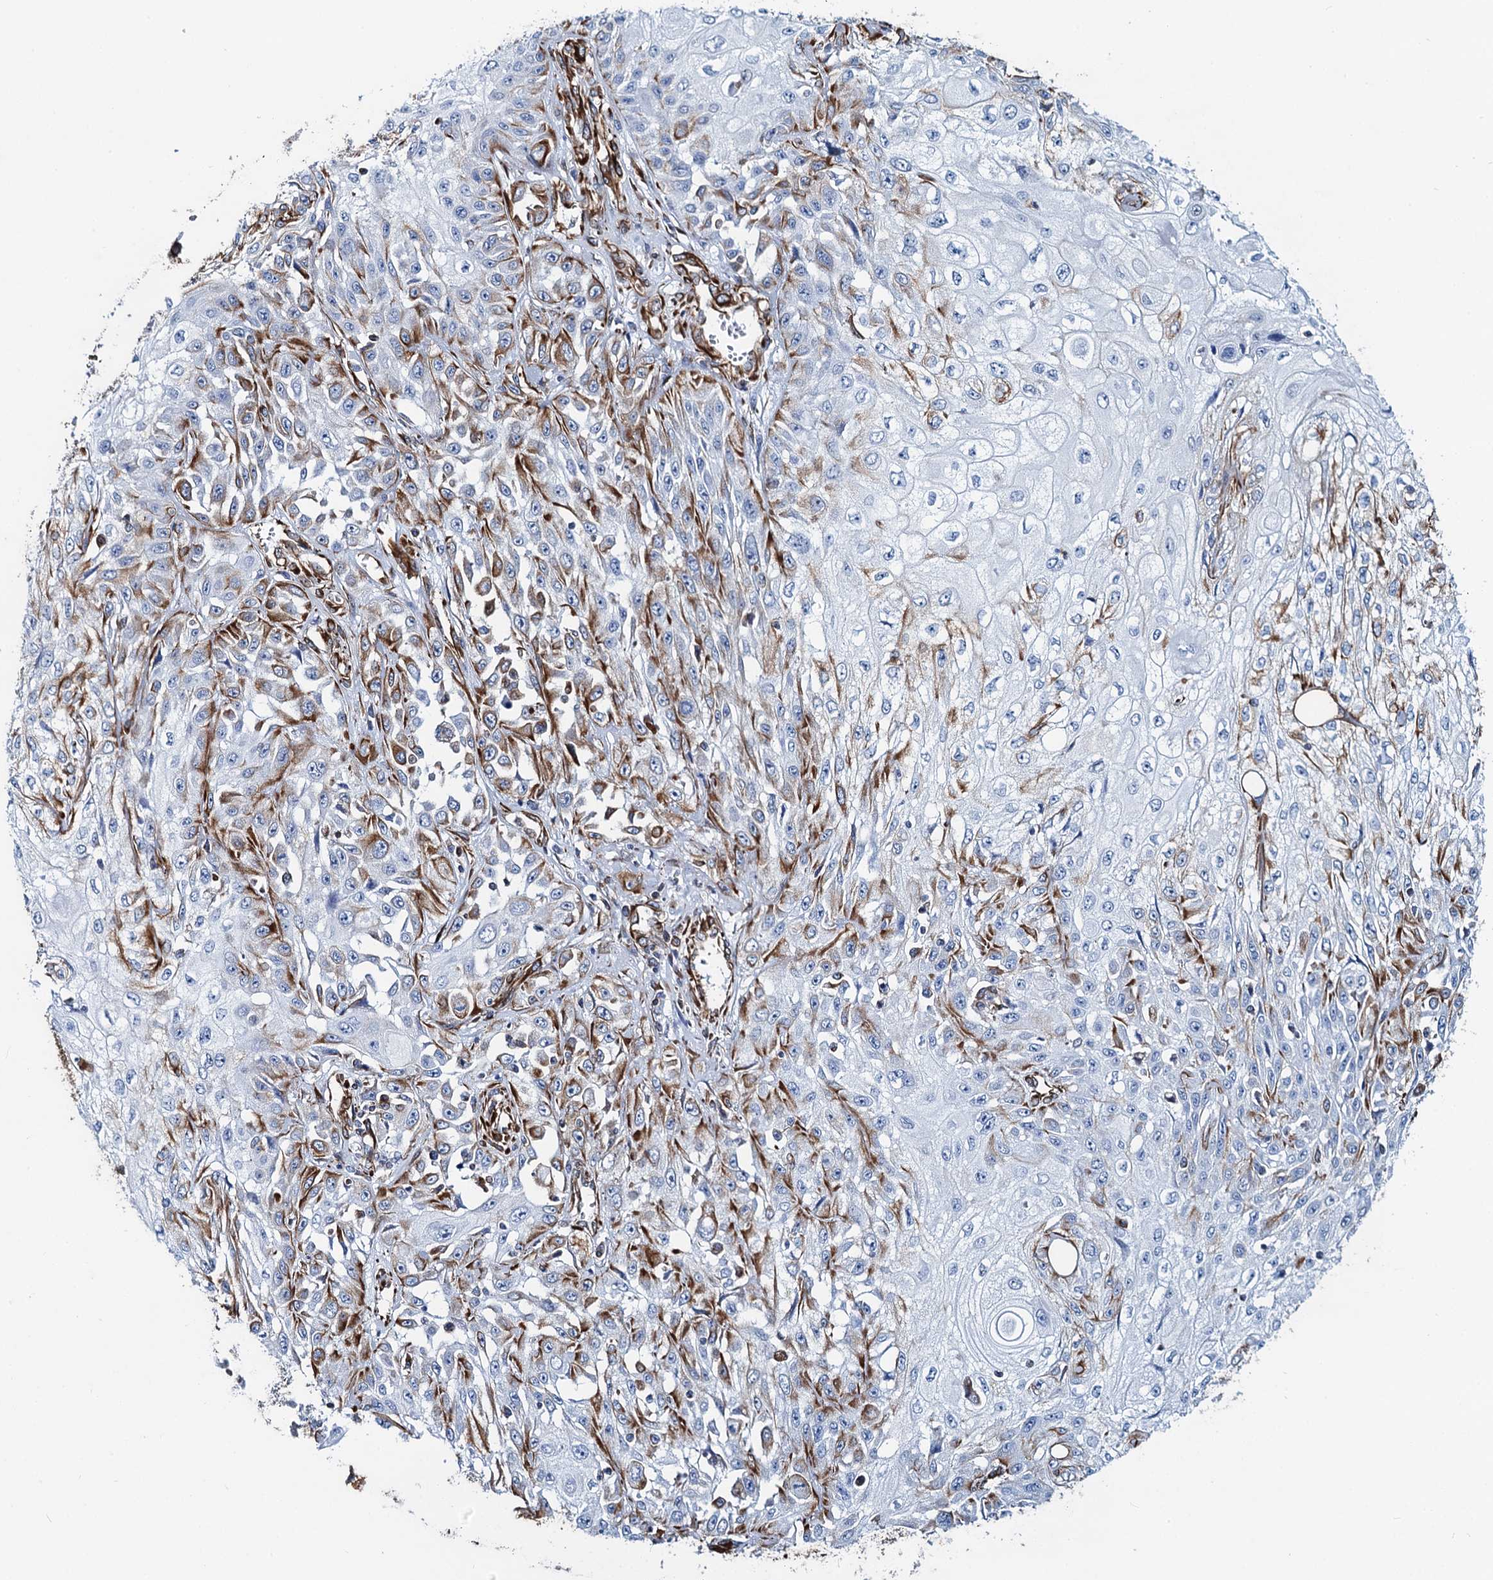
{"staining": {"intensity": "moderate", "quantity": "25%-75%", "location": "cytoplasmic/membranous"}, "tissue": "skin cancer", "cell_type": "Tumor cells", "image_type": "cancer", "snomed": [{"axis": "morphology", "description": "Squamous cell carcinoma, NOS"}, {"axis": "morphology", "description": "Squamous cell carcinoma, metastatic, NOS"}, {"axis": "topography", "description": "Skin"}, {"axis": "topography", "description": "Lymph node"}], "caption": "Immunohistochemistry (DAB (3,3'-diaminobenzidine)) staining of skin squamous cell carcinoma exhibits moderate cytoplasmic/membranous protein staining in approximately 25%-75% of tumor cells.", "gene": "PGM2", "patient": {"sex": "male", "age": 75}}